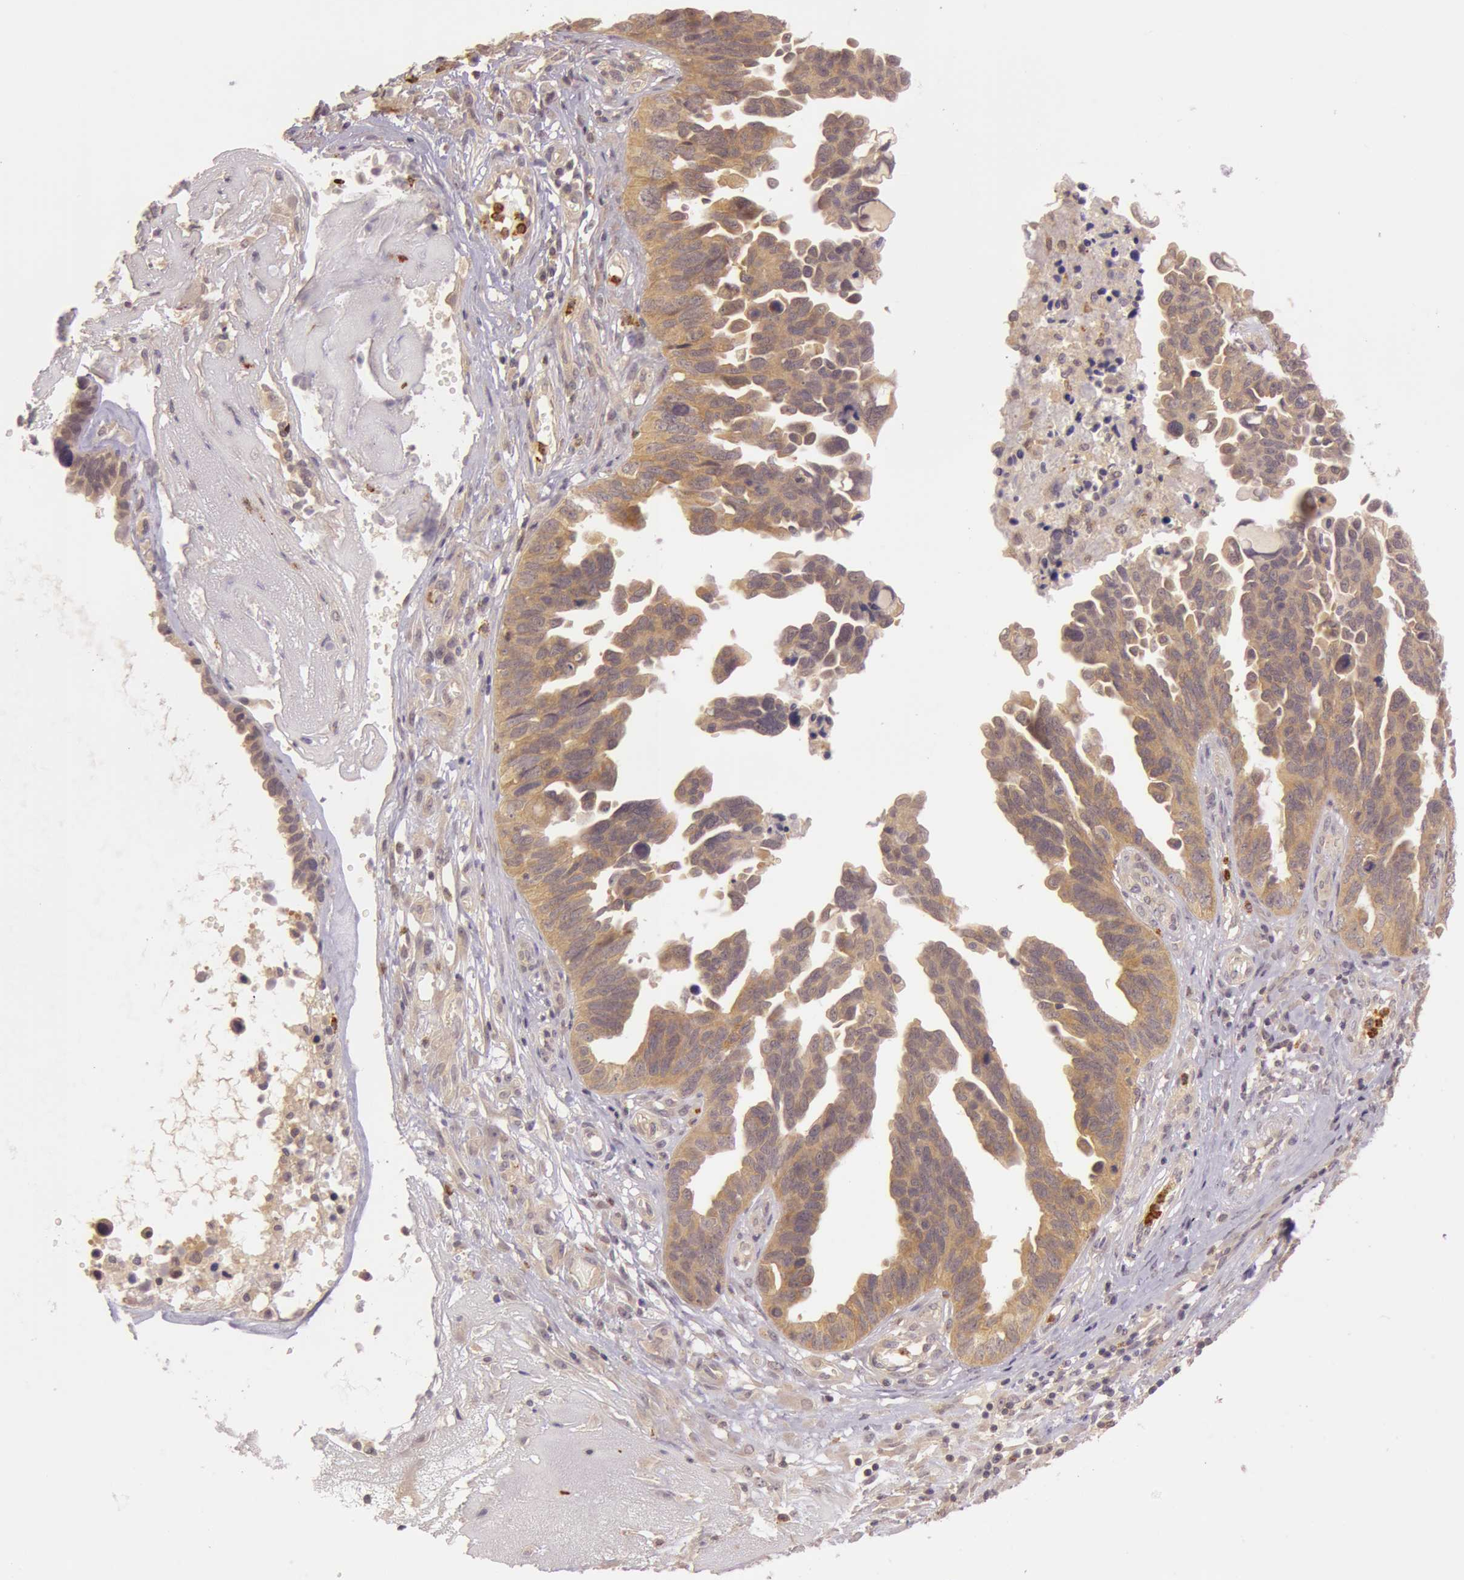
{"staining": {"intensity": "moderate", "quantity": ">75%", "location": "cytoplasmic/membranous"}, "tissue": "ovarian cancer", "cell_type": "Tumor cells", "image_type": "cancer", "snomed": [{"axis": "morphology", "description": "Cystadenocarcinoma, serous, NOS"}, {"axis": "topography", "description": "Ovary"}], "caption": "IHC (DAB (3,3'-diaminobenzidine)) staining of human ovarian cancer shows moderate cytoplasmic/membranous protein expression in about >75% of tumor cells. IHC stains the protein of interest in brown and the nuclei are stained blue.", "gene": "ATG2B", "patient": {"sex": "female", "age": 64}}